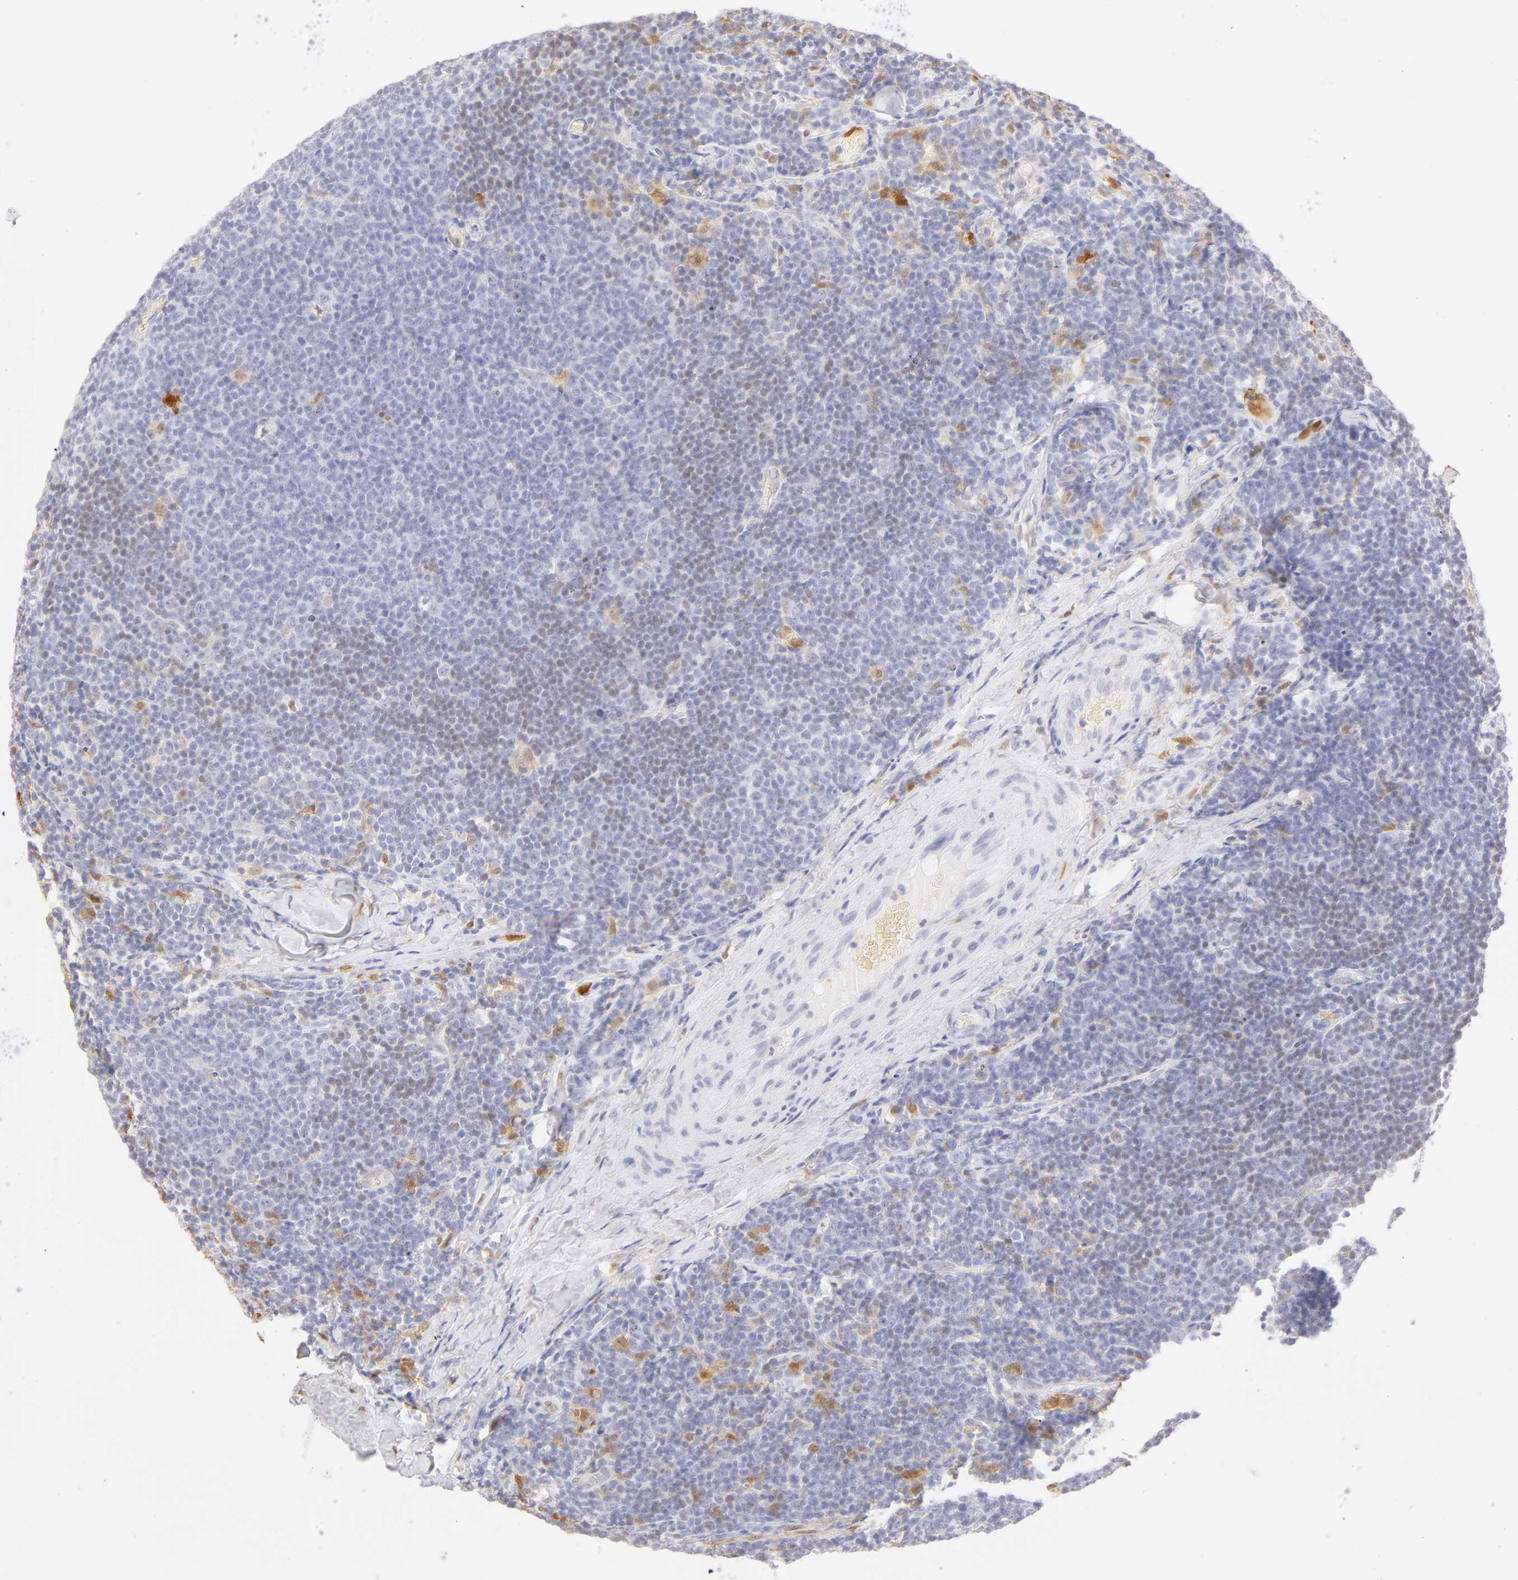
{"staining": {"intensity": "negative", "quantity": "none", "location": "none"}, "tissue": "lymphoma", "cell_type": "Tumor cells", "image_type": "cancer", "snomed": [{"axis": "morphology", "description": "Malignant lymphoma, non-Hodgkin's type, Low grade"}, {"axis": "topography", "description": "Lymph node"}], "caption": "IHC histopathology image of human lymphoma stained for a protein (brown), which exhibits no staining in tumor cells.", "gene": "CA2", "patient": {"sex": "male", "age": 74}}